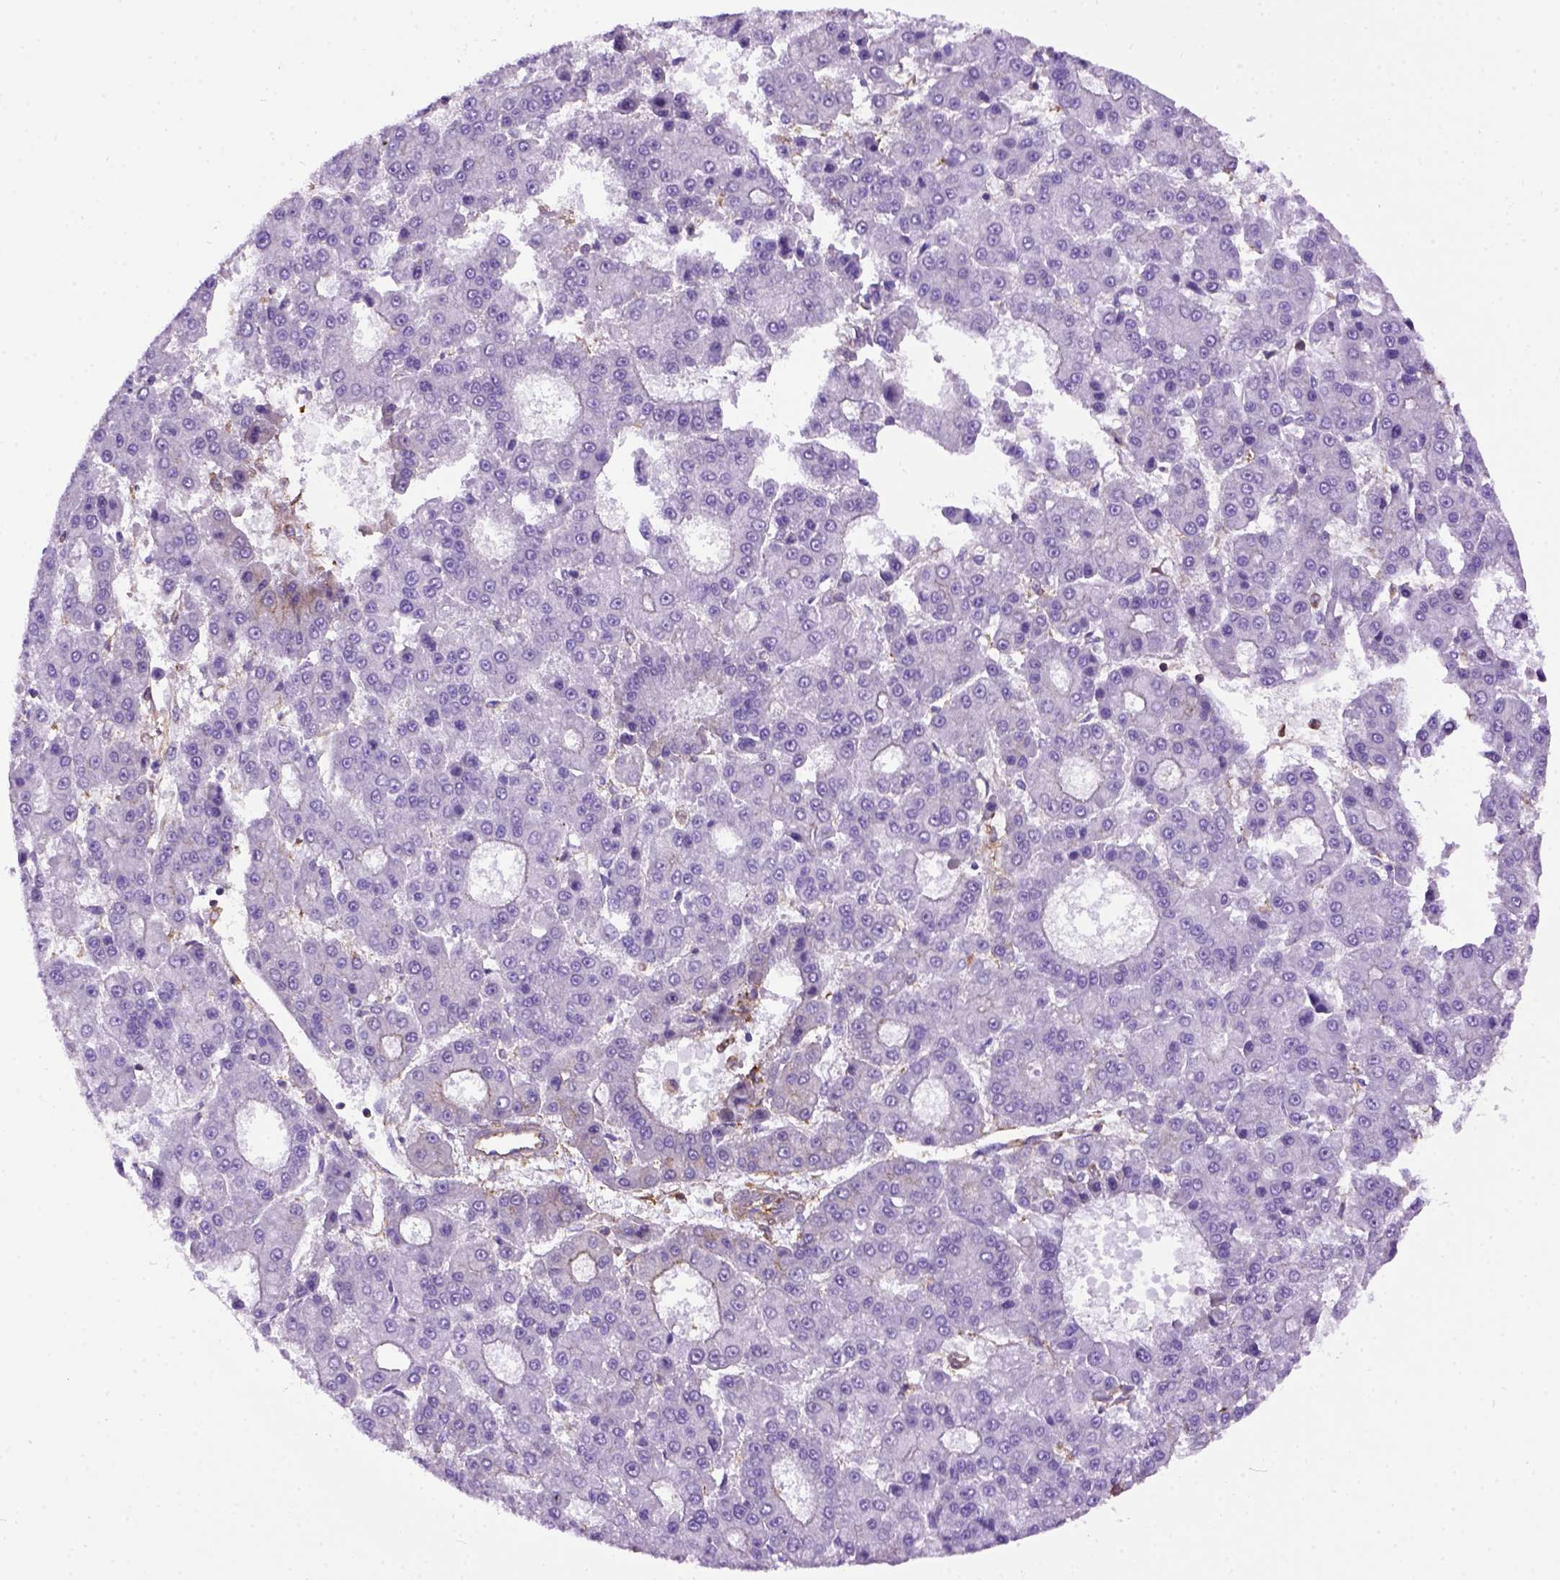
{"staining": {"intensity": "negative", "quantity": "none", "location": "none"}, "tissue": "liver cancer", "cell_type": "Tumor cells", "image_type": "cancer", "snomed": [{"axis": "morphology", "description": "Carcinoma, Hepatocellular, NOS"}, {"axis": "topography", "description": "Liver"}], "caption": "Hepatocellular carcinoma (liver) stained for a protein using immunohistochemistry displays no staining tumor cells.", "gene": "MVP", "patient": {"sex": "male", "age": 70}}